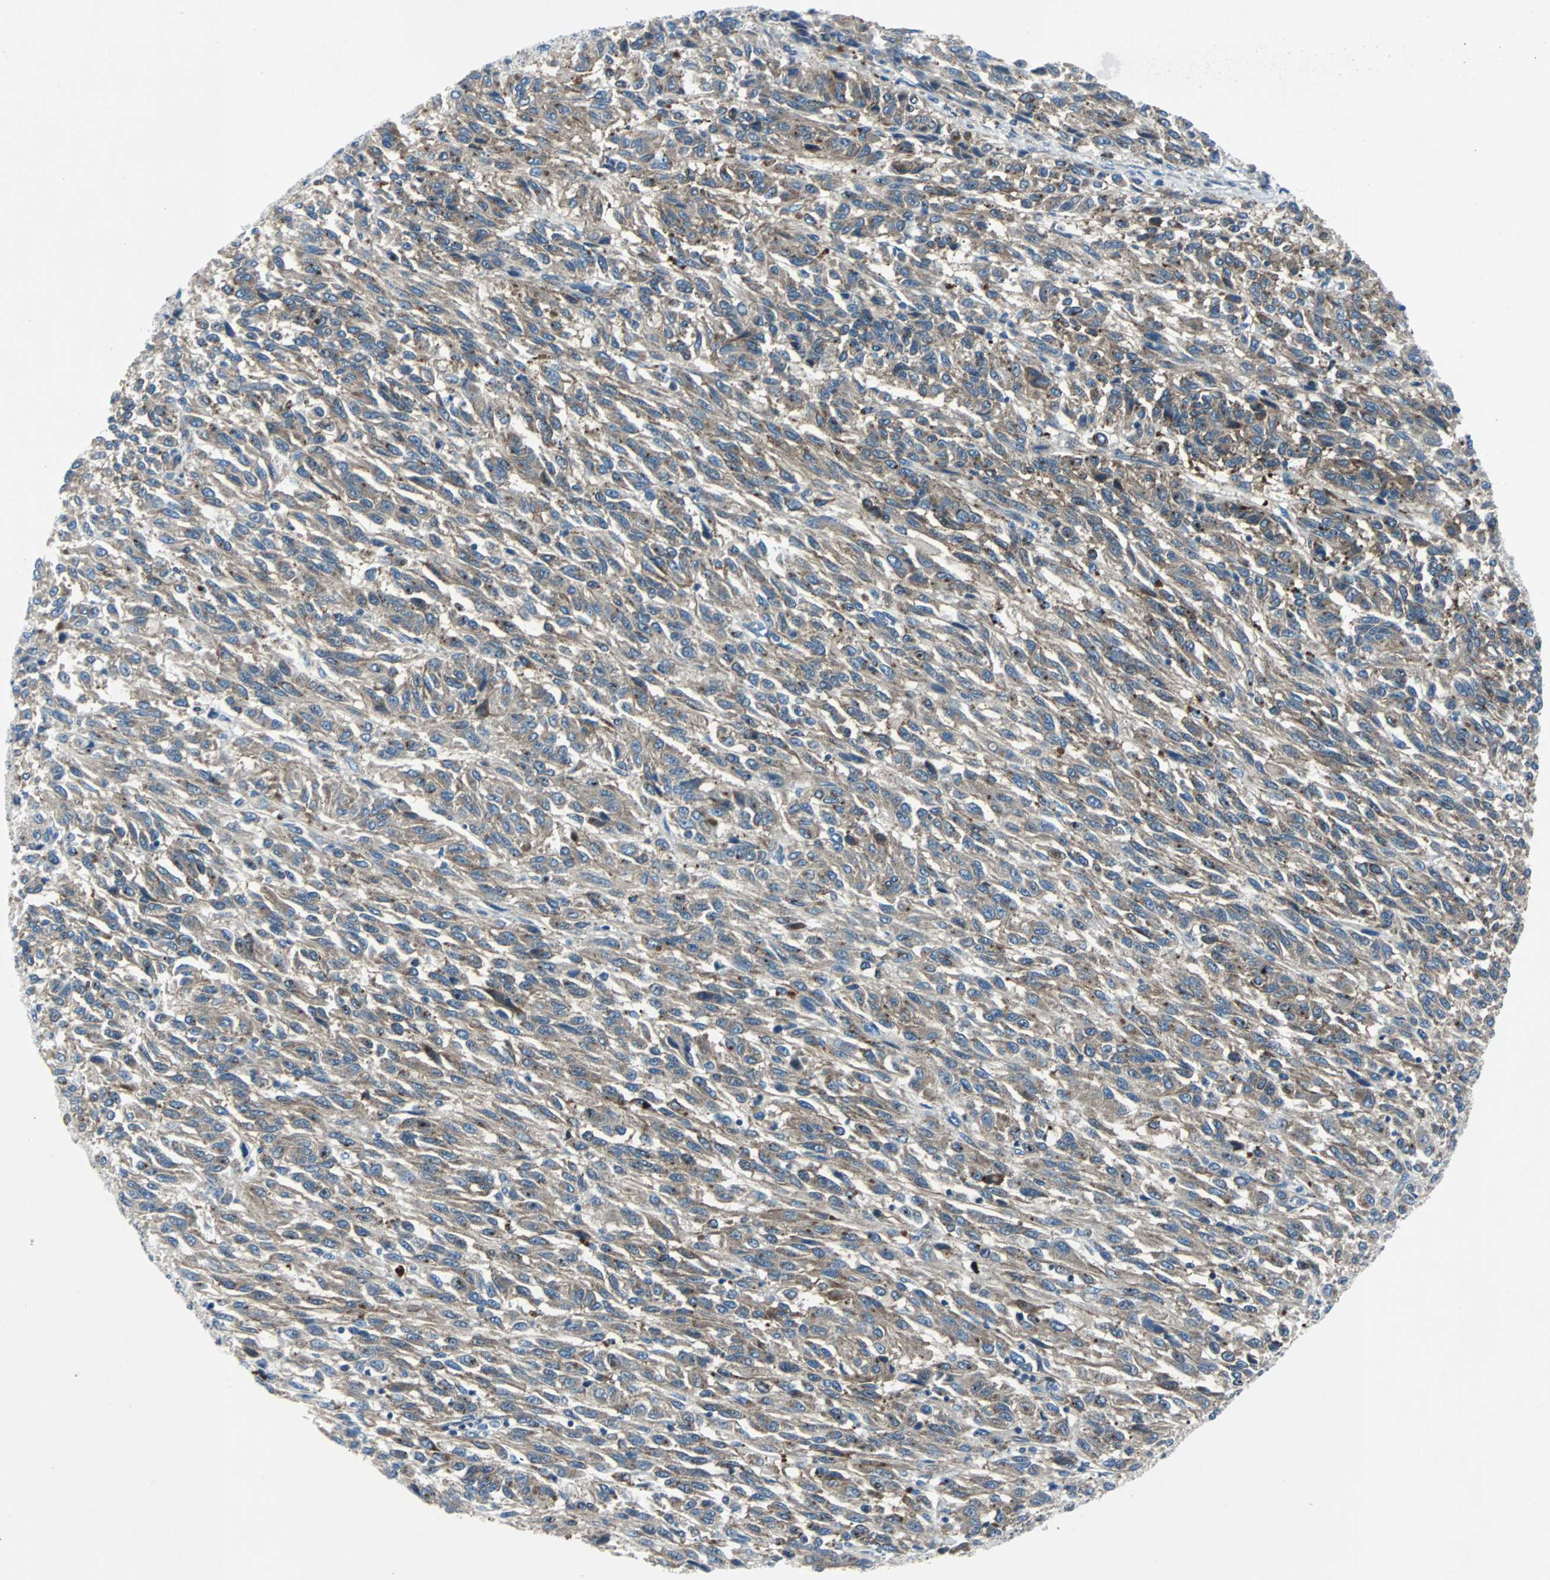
{"staining": {"intensity": "moderate", "quantity": ">75%", "location": "cytoplasmic/membranous"}, "tissue": "melanoma", "cell_type": "Tumor cells", "image_type": "cancer", "snomed": [{"axis": "morphology", "description": "Malignant melanoma, Metastatic site"}, {"axis": "topography", "description": "Lung"}], "caption": "Immunohistochemistry histopathology image of malignant melanoma (metastatic site) stained for a protein (brown), which shows medium levels of moderate cytoplasmic/membranous positivity in about >75% of tumor cells.", "gene": "BBC3", "patient": {"sex": "male", "age": 64}}